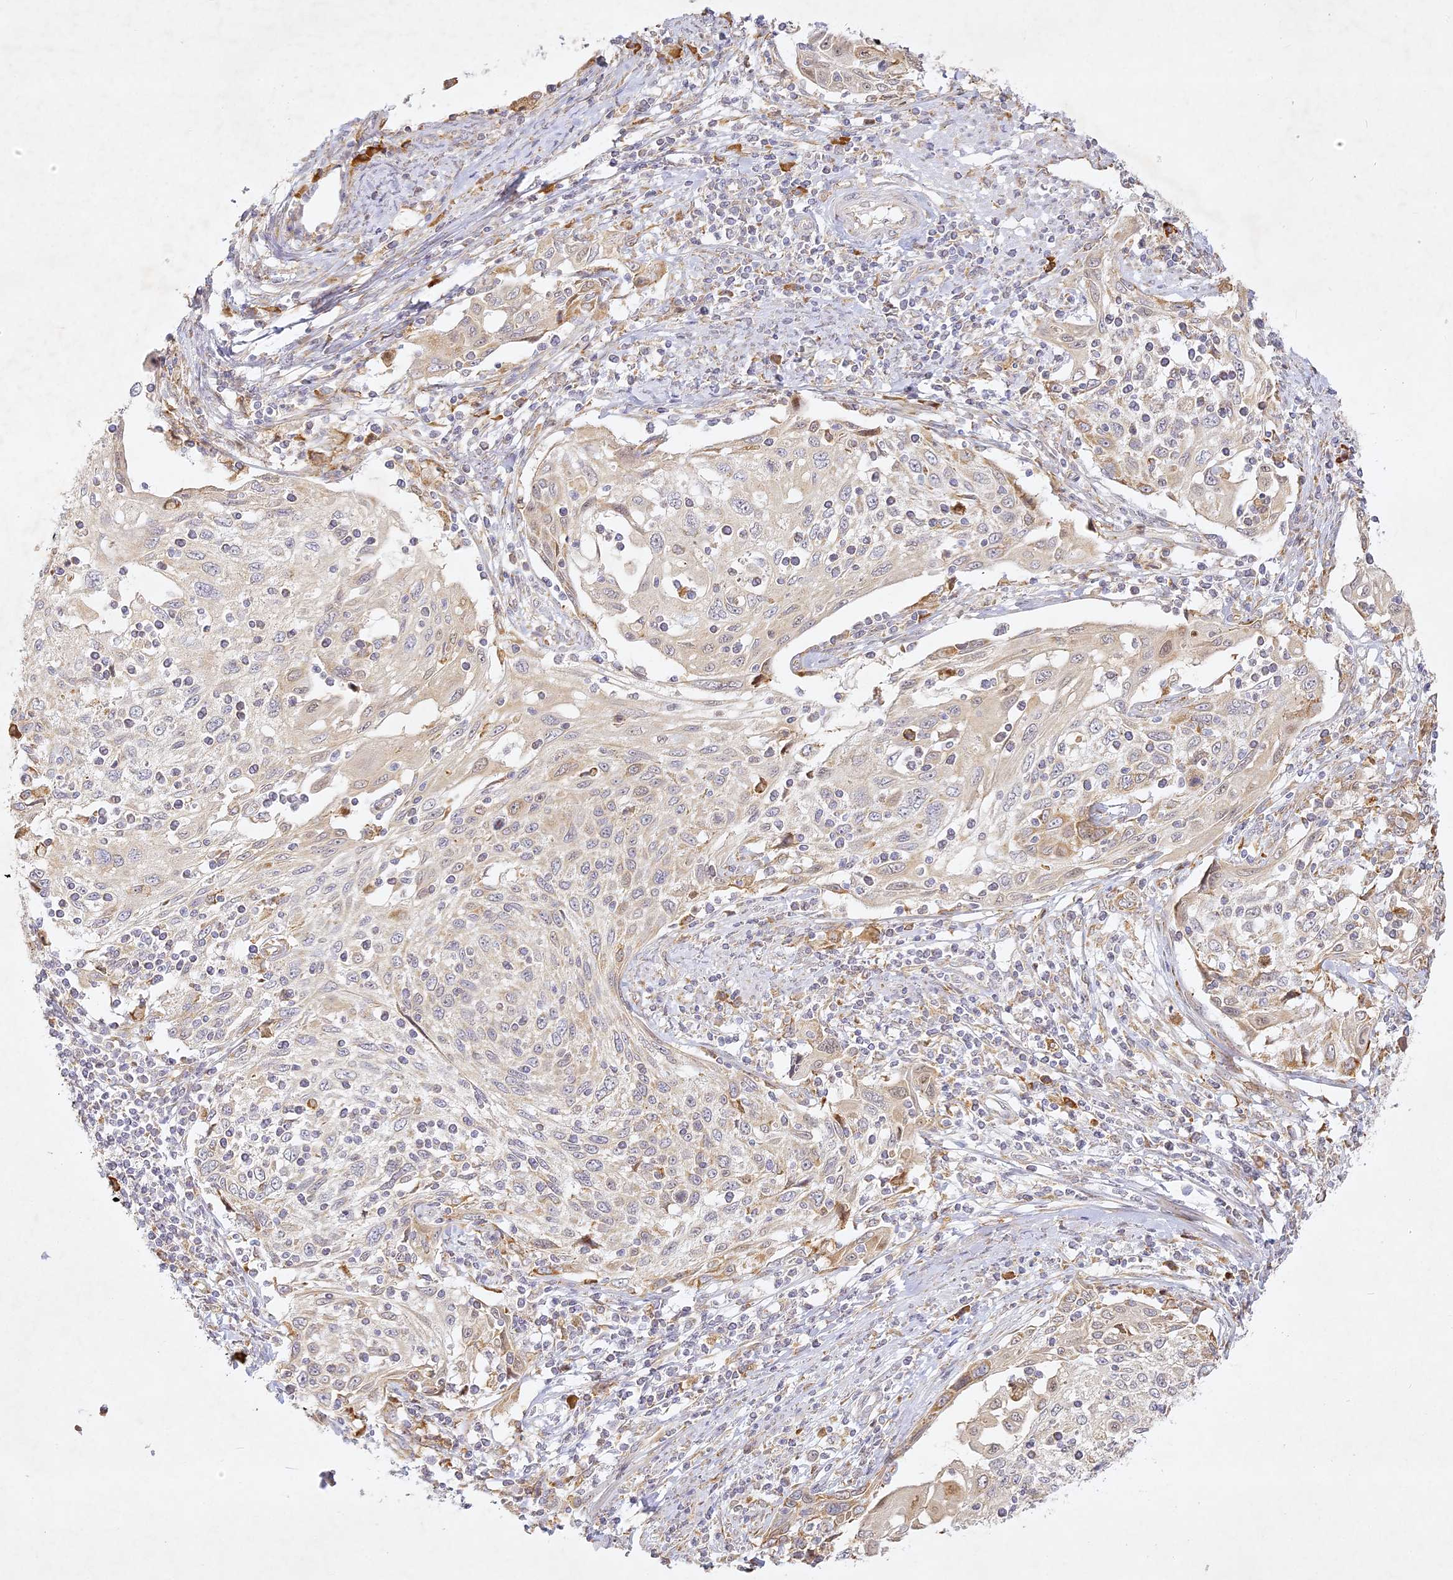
{"staining": {"intensity": "weak", "quantity": "<25%", "location": "cytoplasmic/membranous"}, "tissue": "cervical cancer", "cell_type": "Tumor cells", "image_type": "cancer", "snomed": [{"axis": "morphology", "description": "Squamous cell carcinoma, NOS"}, {"axis": "topography", "description": "Cervix"}], "caption": "High power microscopy image of an IHC micrograph of cervical squamous cell carcinoma, revealing no significant expression in tumor cells.", "gene": "SLC30A5", "patient": {"sex": "female", "age": 70}}